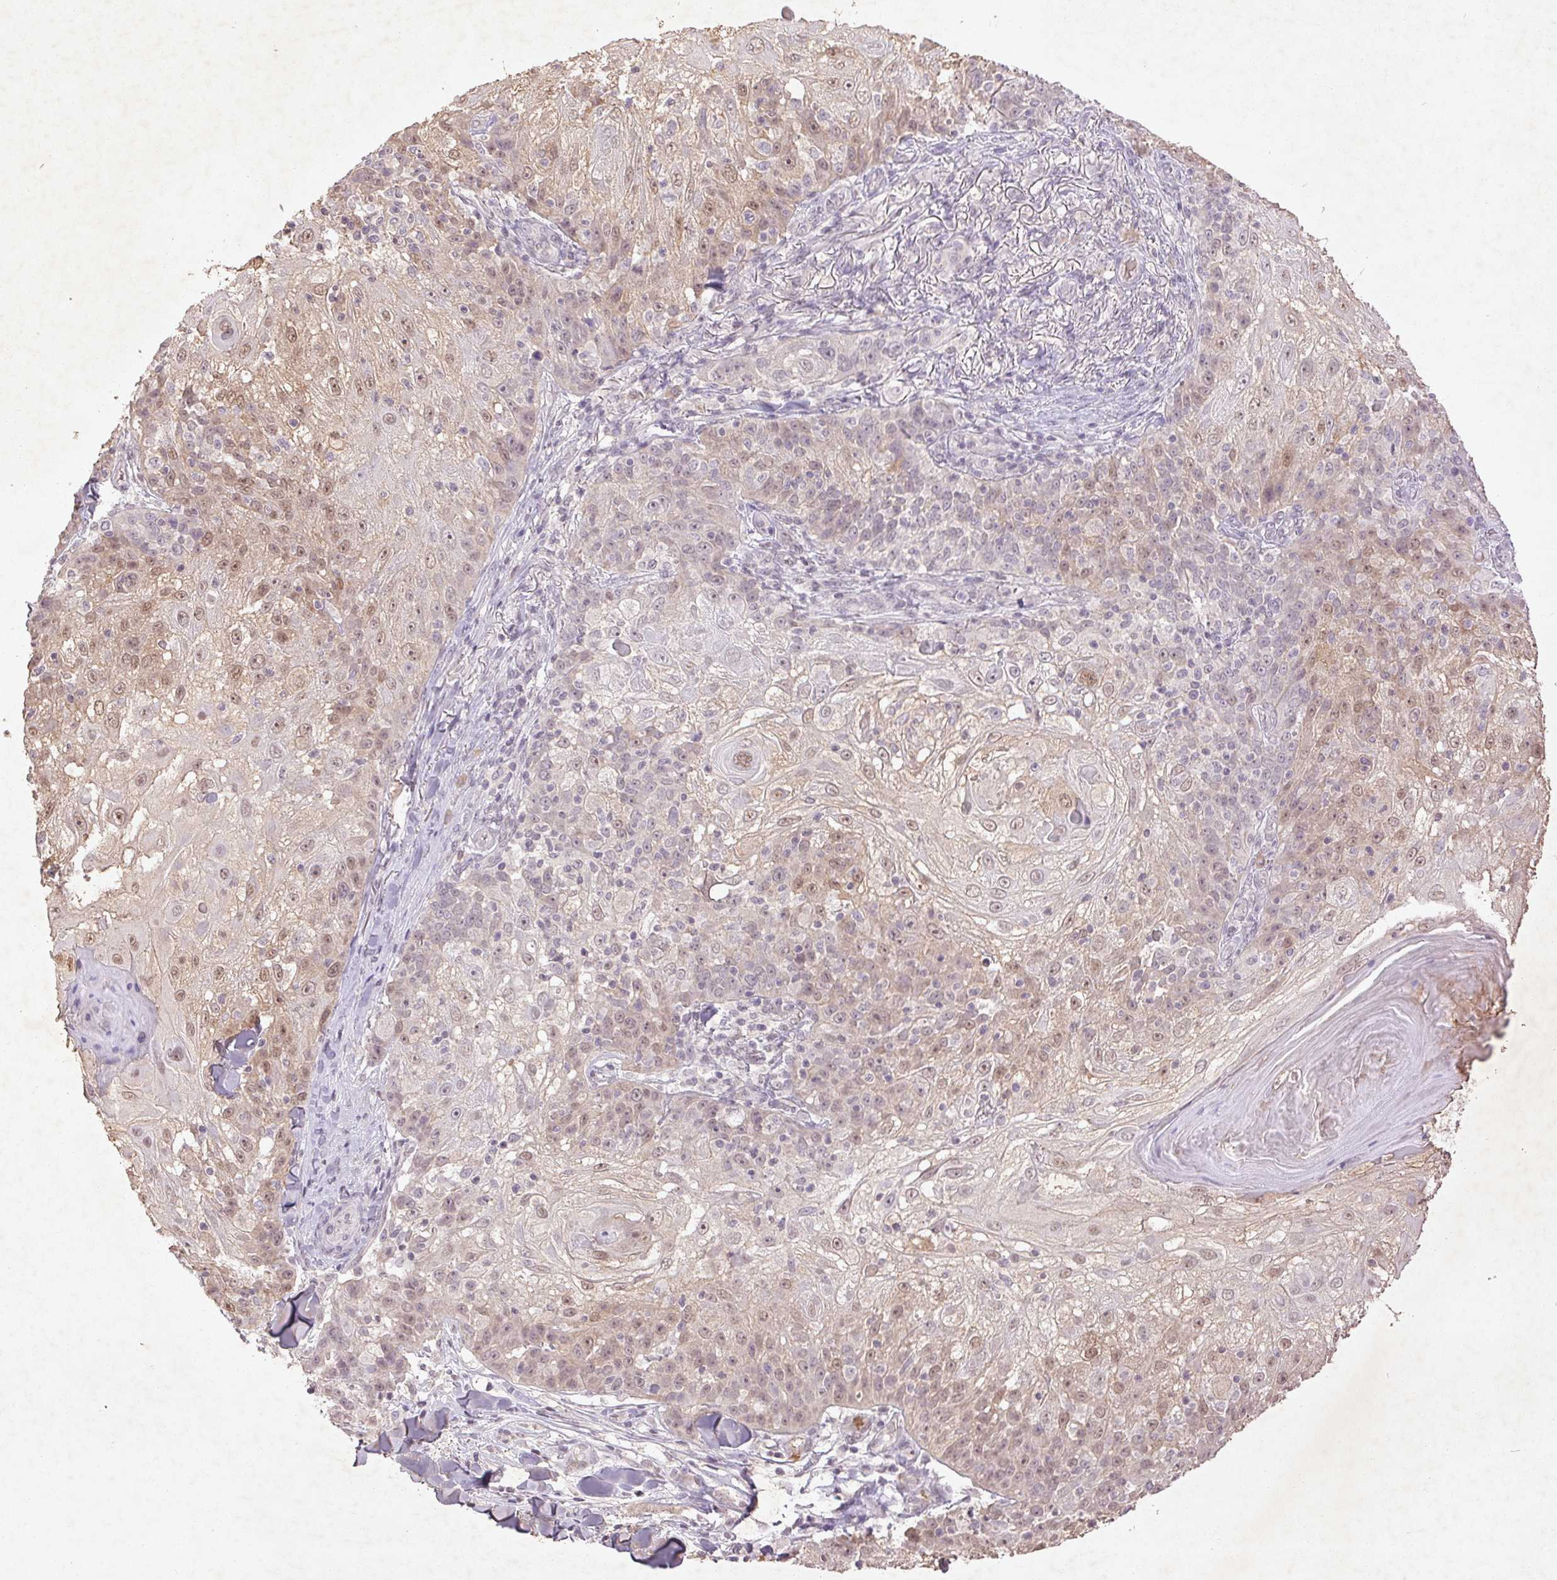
{"staining": {"intensity": "weak", "quantity": "25%-75%", "location": "cytoplasmic/membranous,nuclear"}, "tissue": "skin cancer", "cell_type": "Tumor cells", "image_type": "cancer", "snomed": [{"axis": "morphology", "description": "Normal tissue, NOS"}, {"axis": "morphology", "description": "Squamous cell carcinoma, NOS"}, {"axis": "topography", "description": "Skin"}], "caption": "Protein staining displays weak cytoplasmic/membranous and nuclear expression in about 25%-75% of tumor cells in squamous cell carcinoma (skin).", "gene": "FAM168B", "patient": {"sex": "female", "age": 83}}